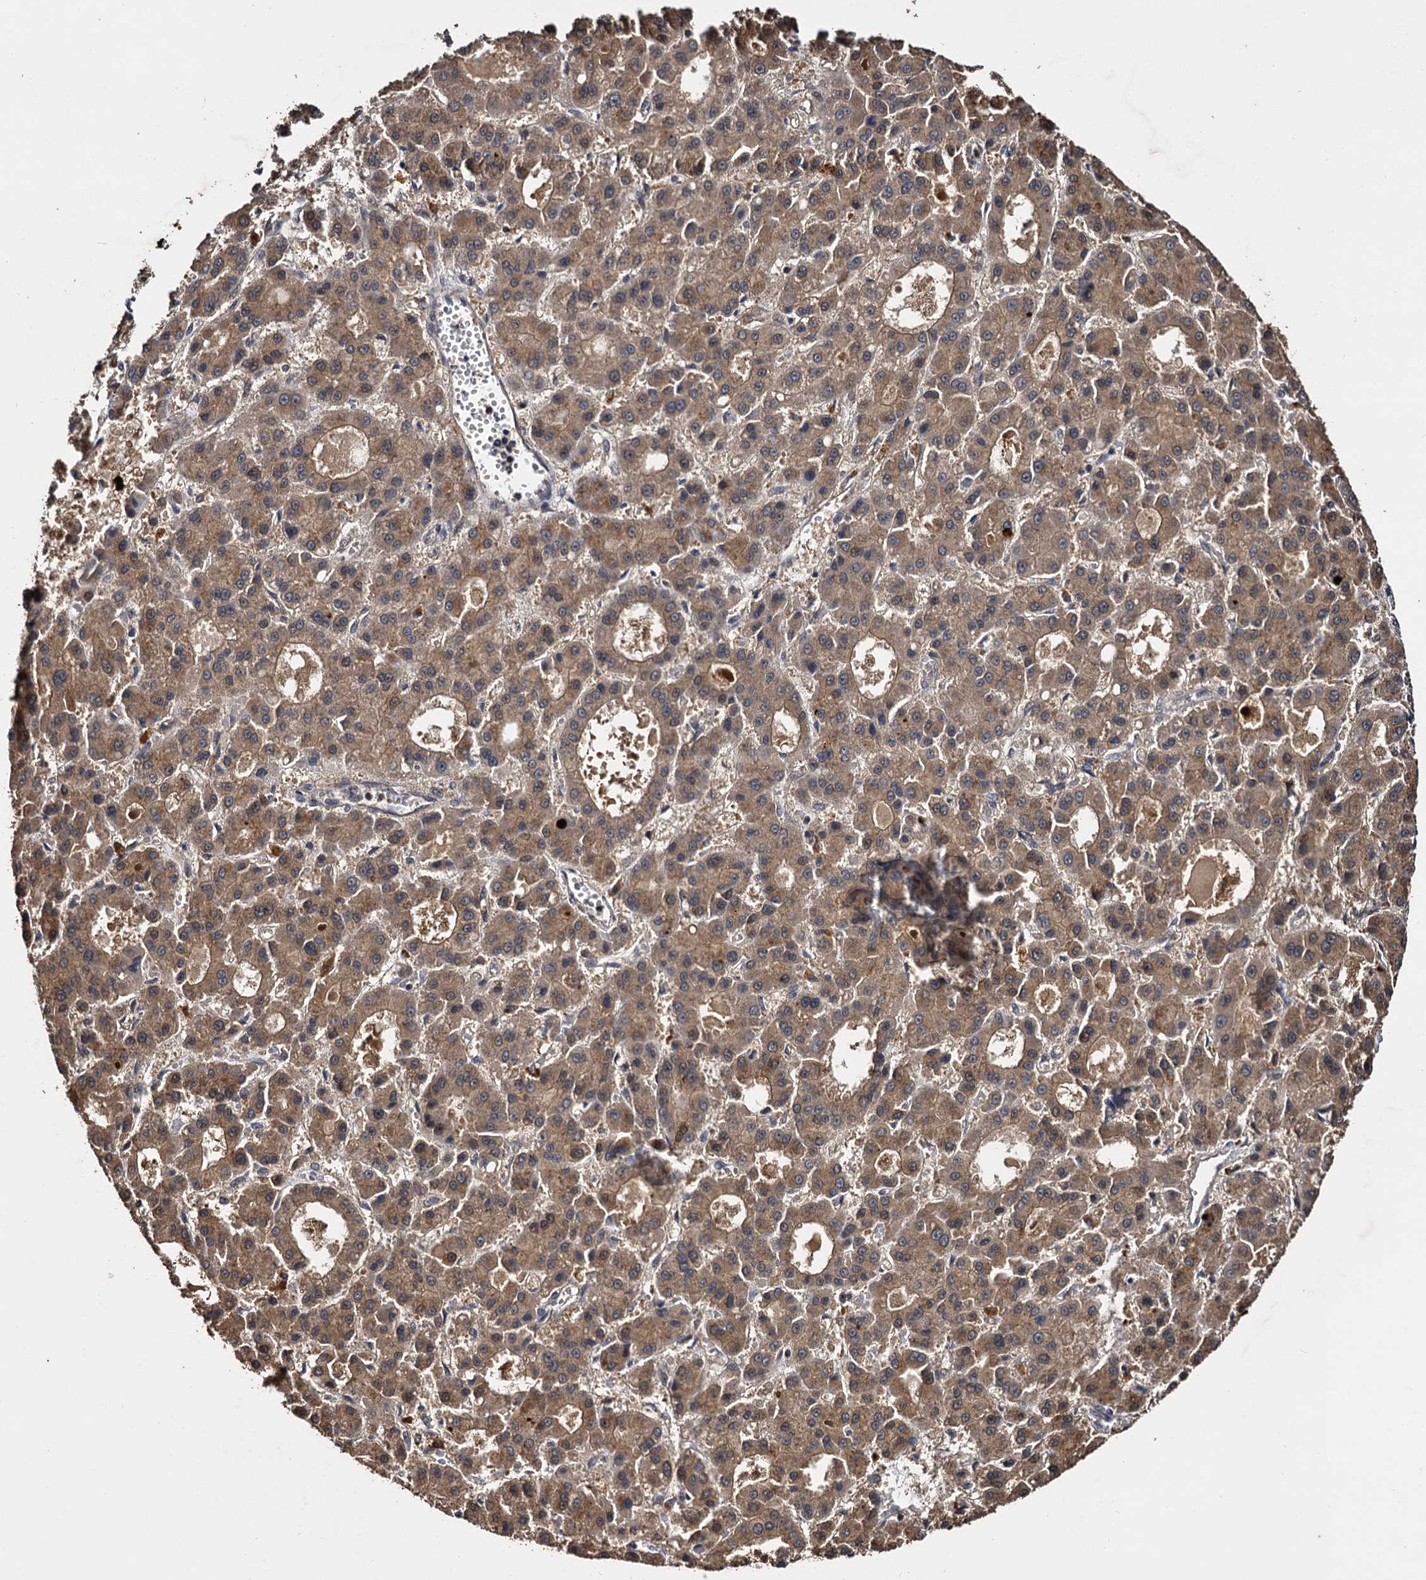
{"staining": {"intensity": "moderate", "quantity": ">75%", "location": "cytoplasmic/membranous"}, "tissue": "liver cancer", "cell_type": "Tumor cells", "image_type": "cancer", "snomed": [{"axis": "morphology", "description": "Carcinoma, Hepatocellular, NOS"}, {"axis": "topography", "description": "Liver"}], "caption": "Brown immunohistochemical staining in human hepatocellular carcinoma (liver) reveals moderate cytoplasmic/membranous expression in approximately >75% of tumor cells.", "gene": "SLC46A3", "patient": {"sex": "male", "age": 70}}